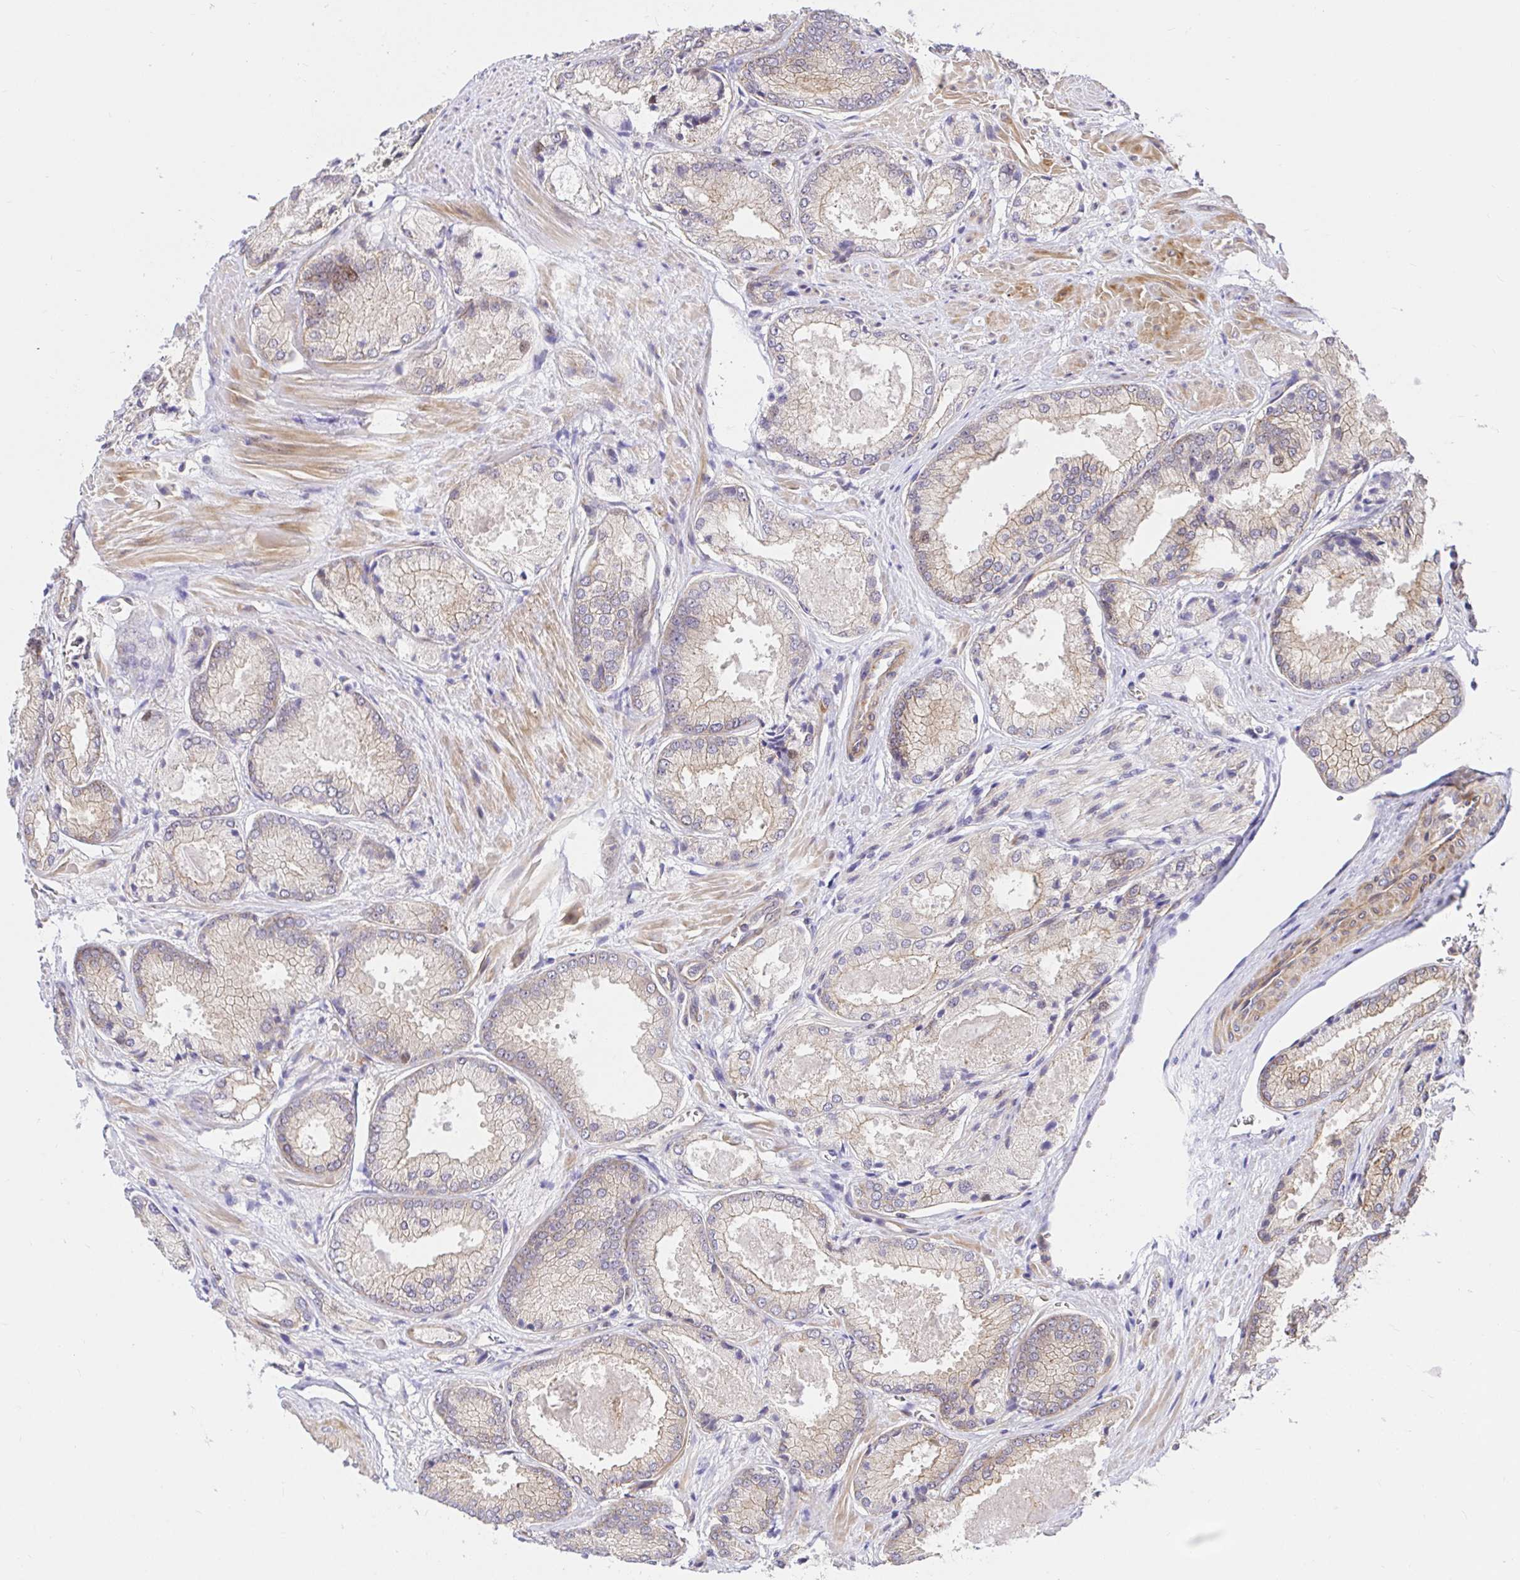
{"staining": {"intensity": "weak", "quantity": "25%-75%", "location": "cytoplasmic/membranous"}, "tissue": "prostate cancer", "cell_type": "Tumor cells", "image_type": "cancer", "snomed": [{"axis": "morphology", "description": "Adenocarcinoma, High grade"}, {"axis": "topography", "description": "Prostate"}], "caption": "The histopathology image displays immunohistochemical staining of prostate adenocarcinoma (high-grade). There is weak cytoplasmic/membranous staining is identified in about 25%-75% of tumor cells.", "gene": "TRIM55", "patient": {"sex": "male", "age": 68}}